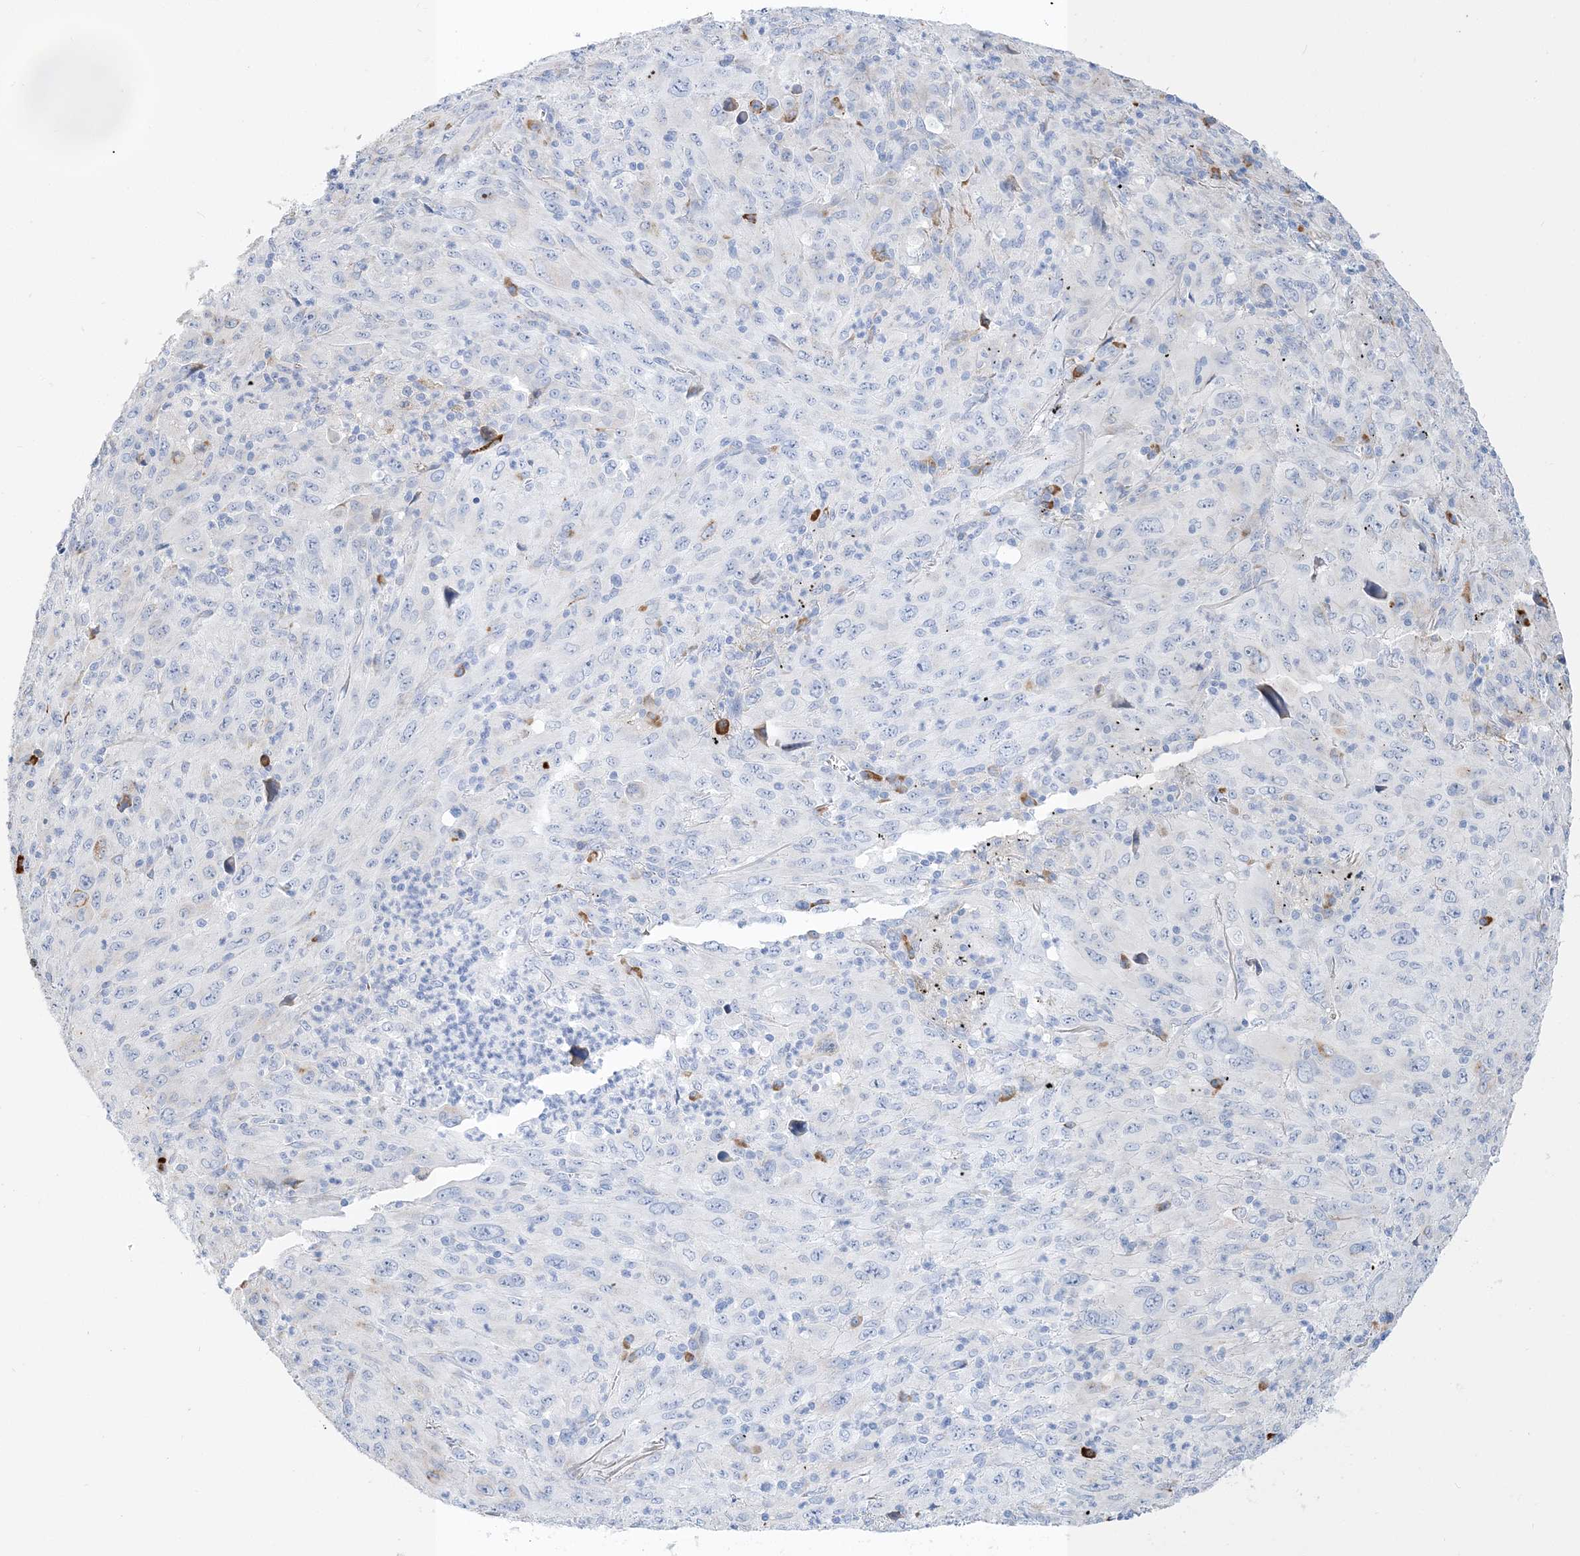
{"staining": {"intensity": "negative", "quantity": "none", "location": "none"}, "tissue": "melanoma", "cell_type": "Tumor cells", "image_type": "cancer", "snomed": [{"axis": "morphology", "description": "Malignant melanoma, Metastatic site"}, {"axis": "topography", "description": "Skin"}], "caption": "Immunohistochemistry histopathology image of neoplastic tissue: human malignant melanoma (metastatic site) stained with DAB reveals no significant protein positivity in tumor cells.", "gene": "TSPYL6", "patient": {"sex": "female", "age": 56}}